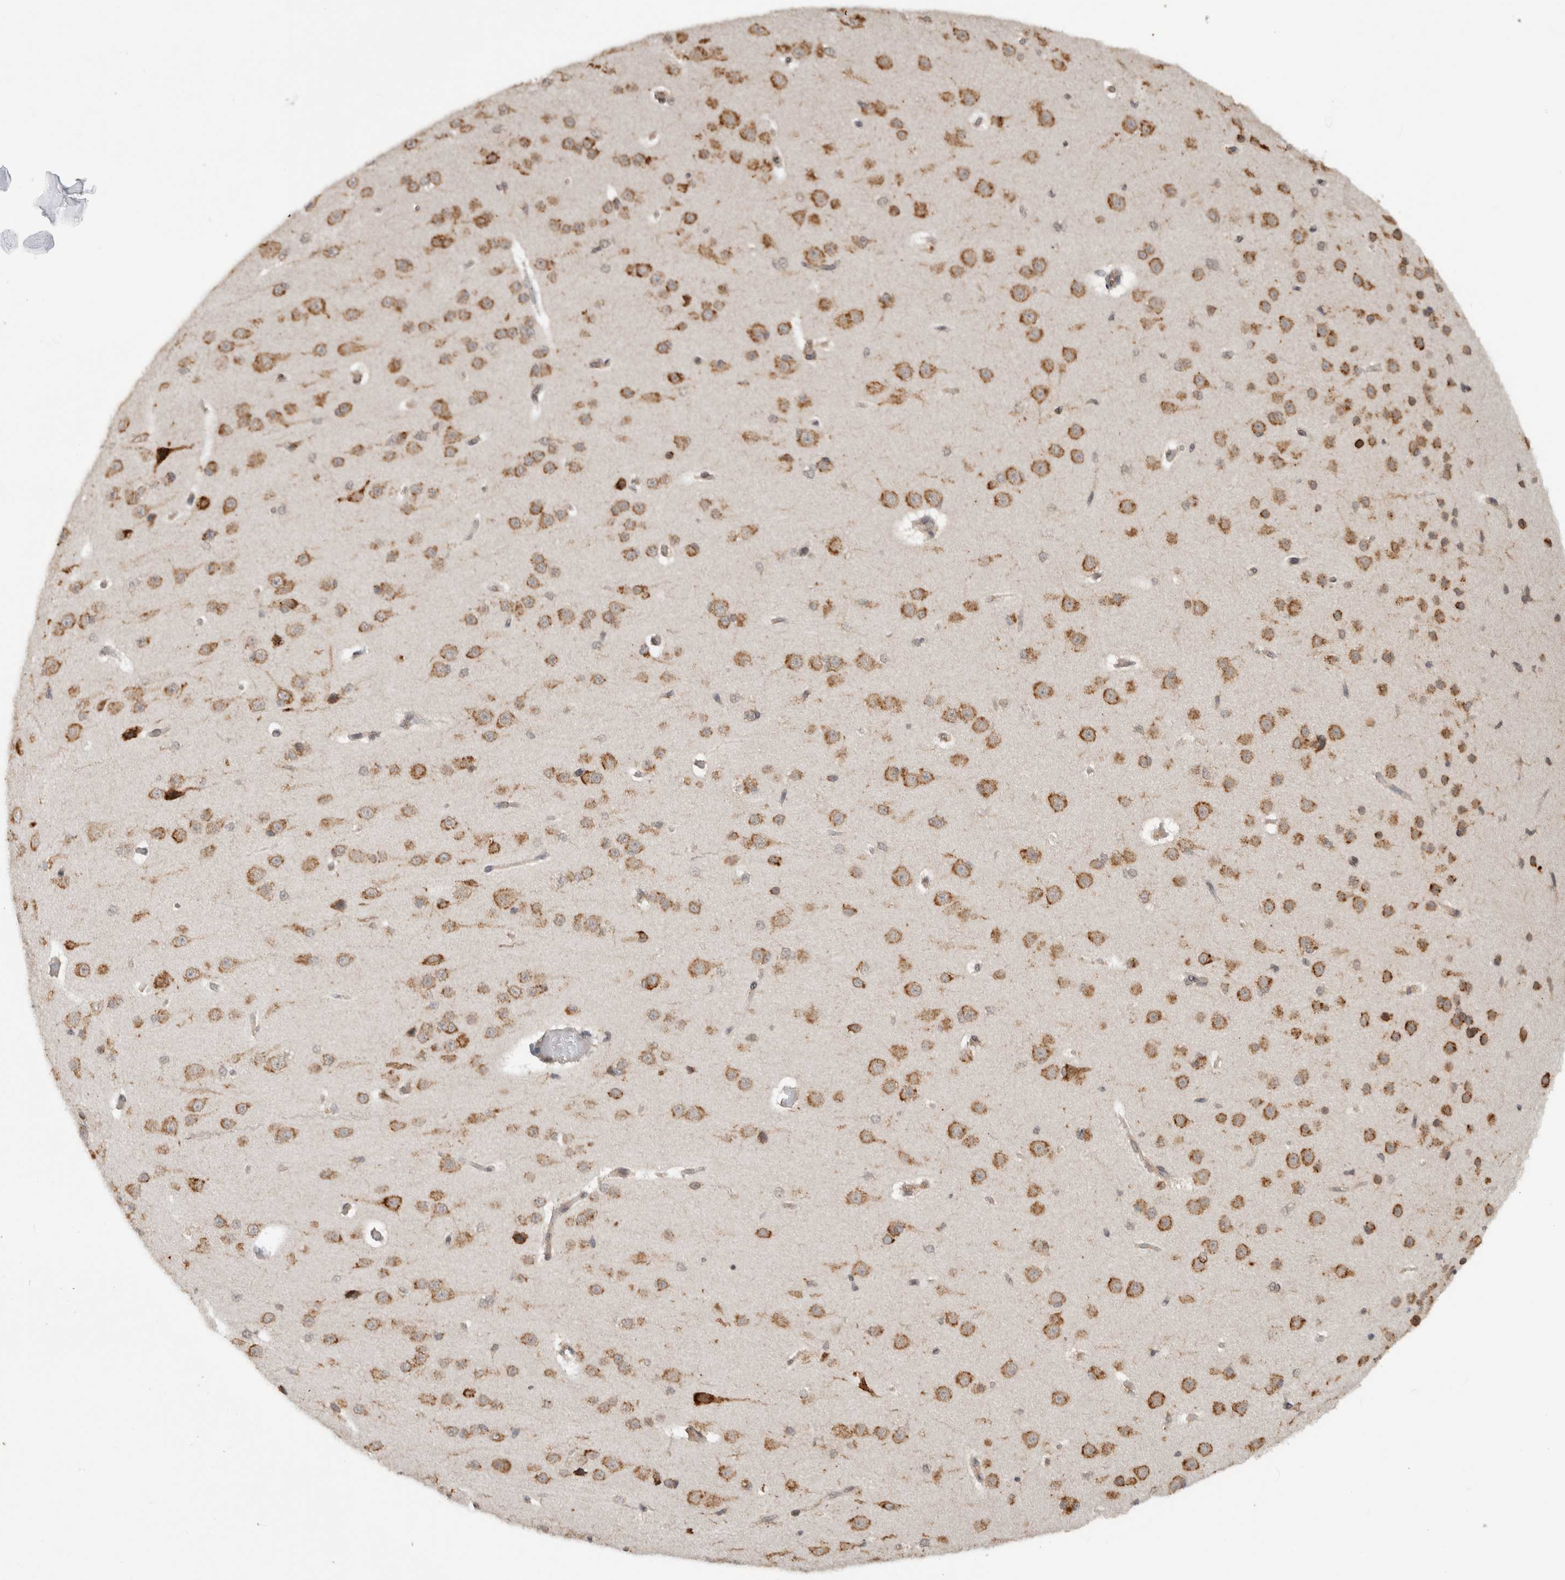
{"staining": {"intensity": "negative", "quantity": "none", "location": "none"}, "tissue": "cerebral cortex", "cell_type": "Endothelial cells", "image_type": "normal", "snomed": [{"axis": "morphology", "description": "Normal tissue, NOS"}, {"axis": "morphology", "description": "Developmental malformation"}, {"axis": "topography", "description": "Cerebral cortex"}], "caption": "This is an immunohistochemistry (IHC) image of unremarkable human cerebral cortex. There is no positivity in endothelial cells.", "gene": "MS4A7", "patient": {"sex": "female", "age": 30}}